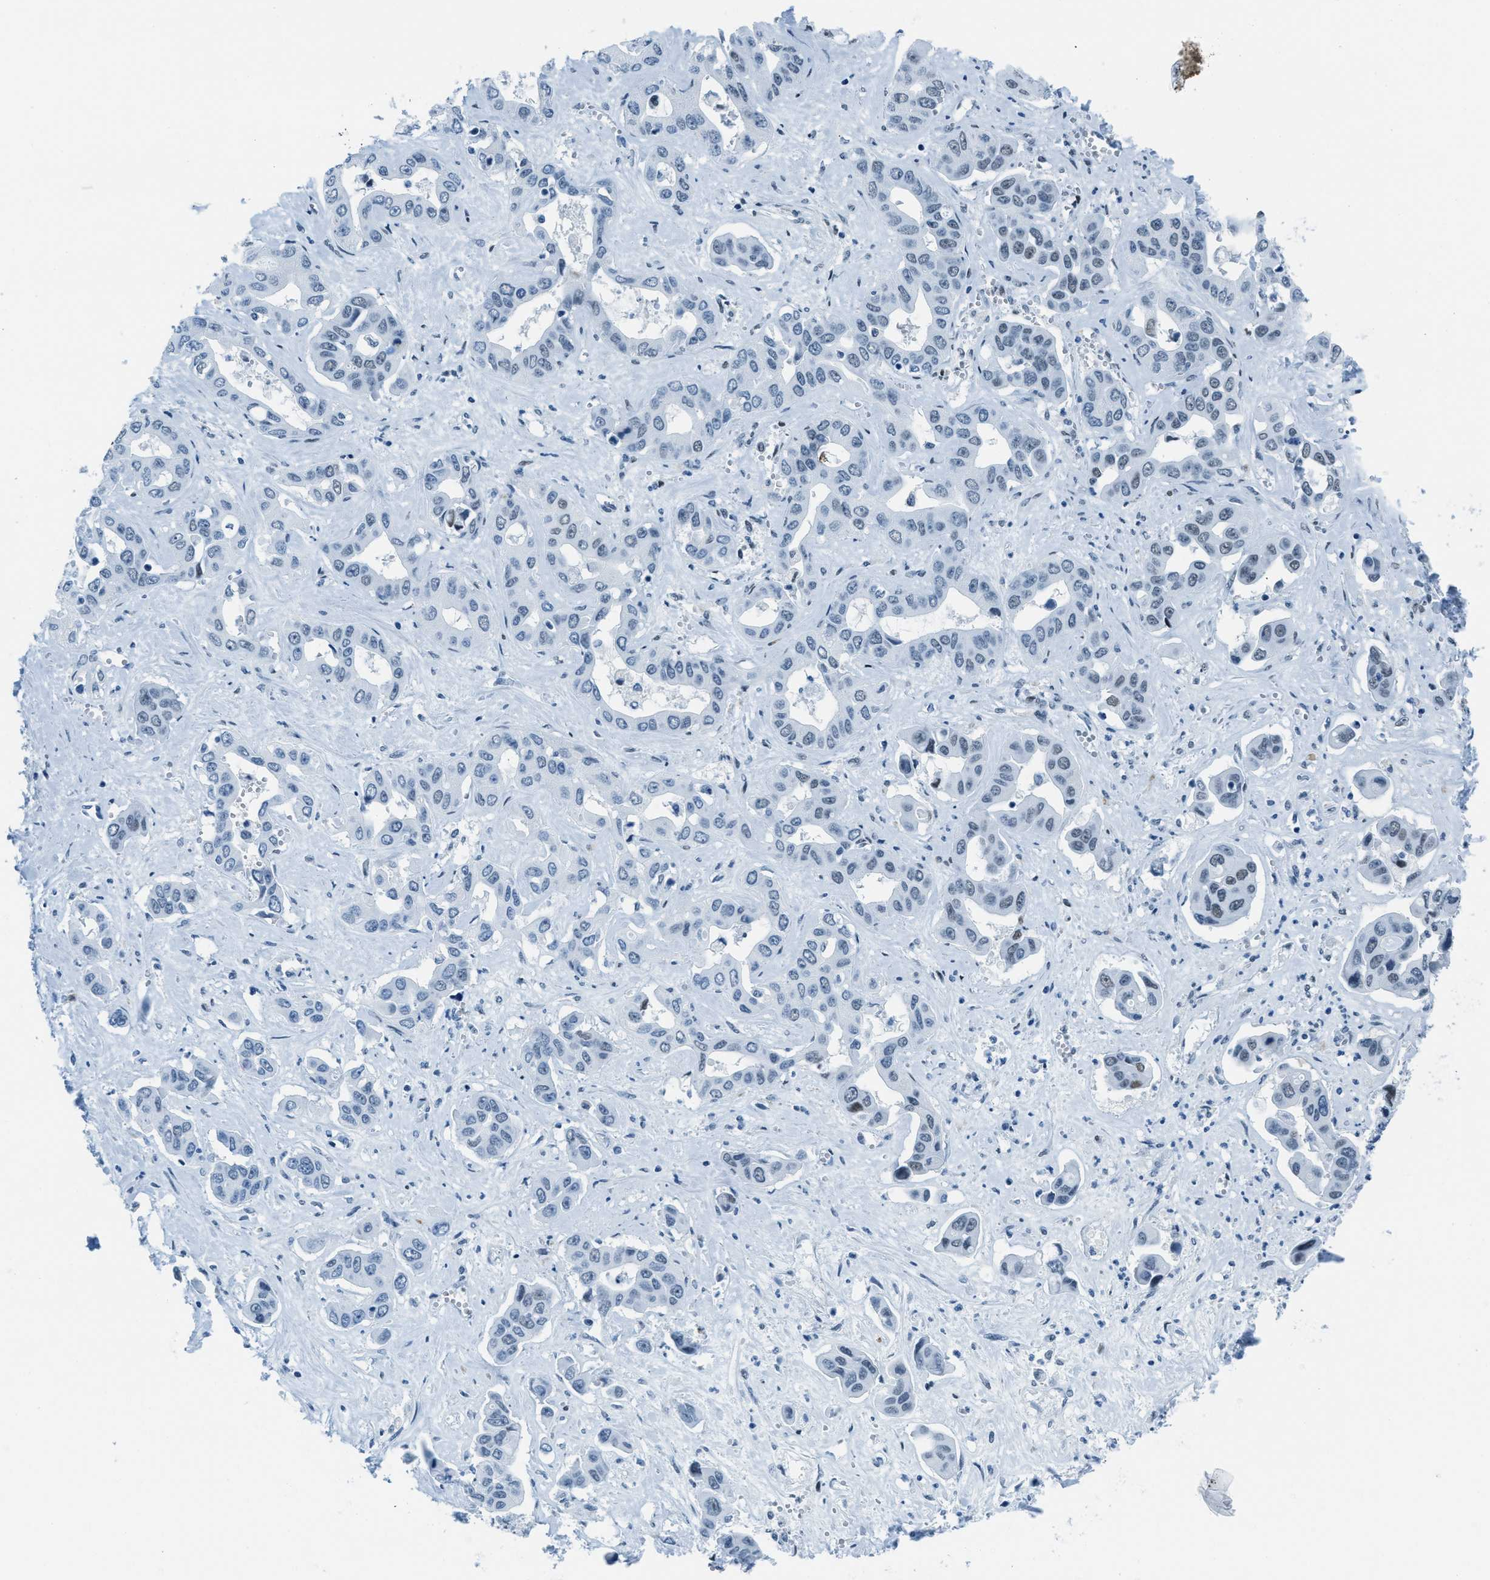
{"staining": {"intensity": "weak", "quantity": "<25%", "location": "nuclear"}, "tissue": "liver cancer", "cell_type": "Tumor cells", "image_type": "cancer", "snomed": [{"axis": "morphology", "description": "Cholangiocarcinoma"}, {"axis": "topography", "description": "Liver"}], "caption": "Liver cholangiocarcinoma was stained to show a protein in brown. There is no significant expression in tumor cells.", "gene": "PLA2G2A", "patient": {"sex": "female", "age": 52}}